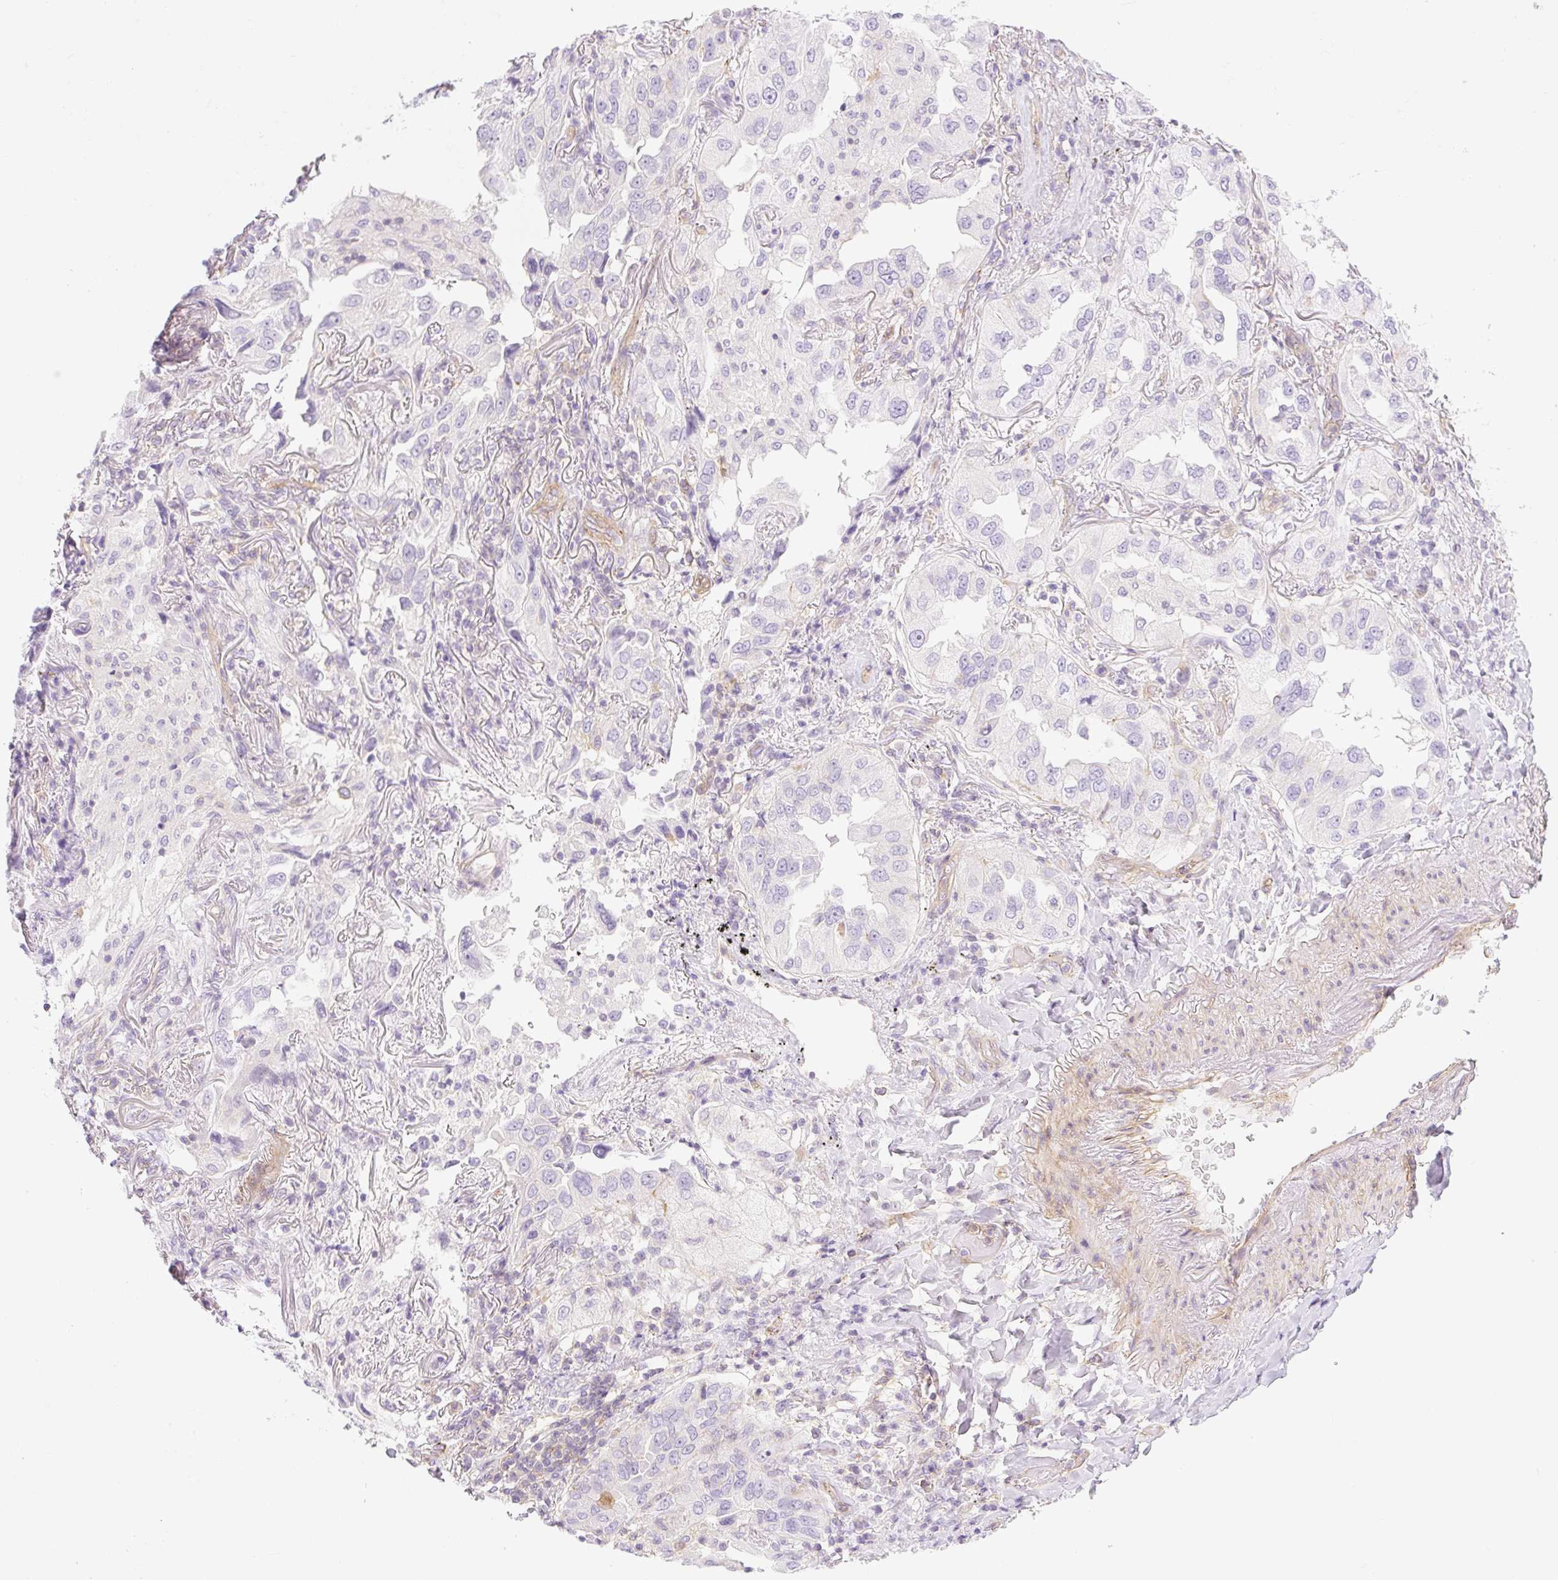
{"staining": {"intensity": "negative", "quantity": "none", "location": "none"}, "tissue": "lung cancer", "cell_type": "Tumor cells", "image_type": "cancer", "snomed": [{"axis": "morphology", "description": "Adenocarcinoma, NOS"}, {"axis": "topography", "description": "Lung"}], "caption": "Immunohistochemical staining of human lung cancer displays no significant expression in tumor cells.", "gene": "EHD3", "patient": {"sex": "female", "age": 69}}